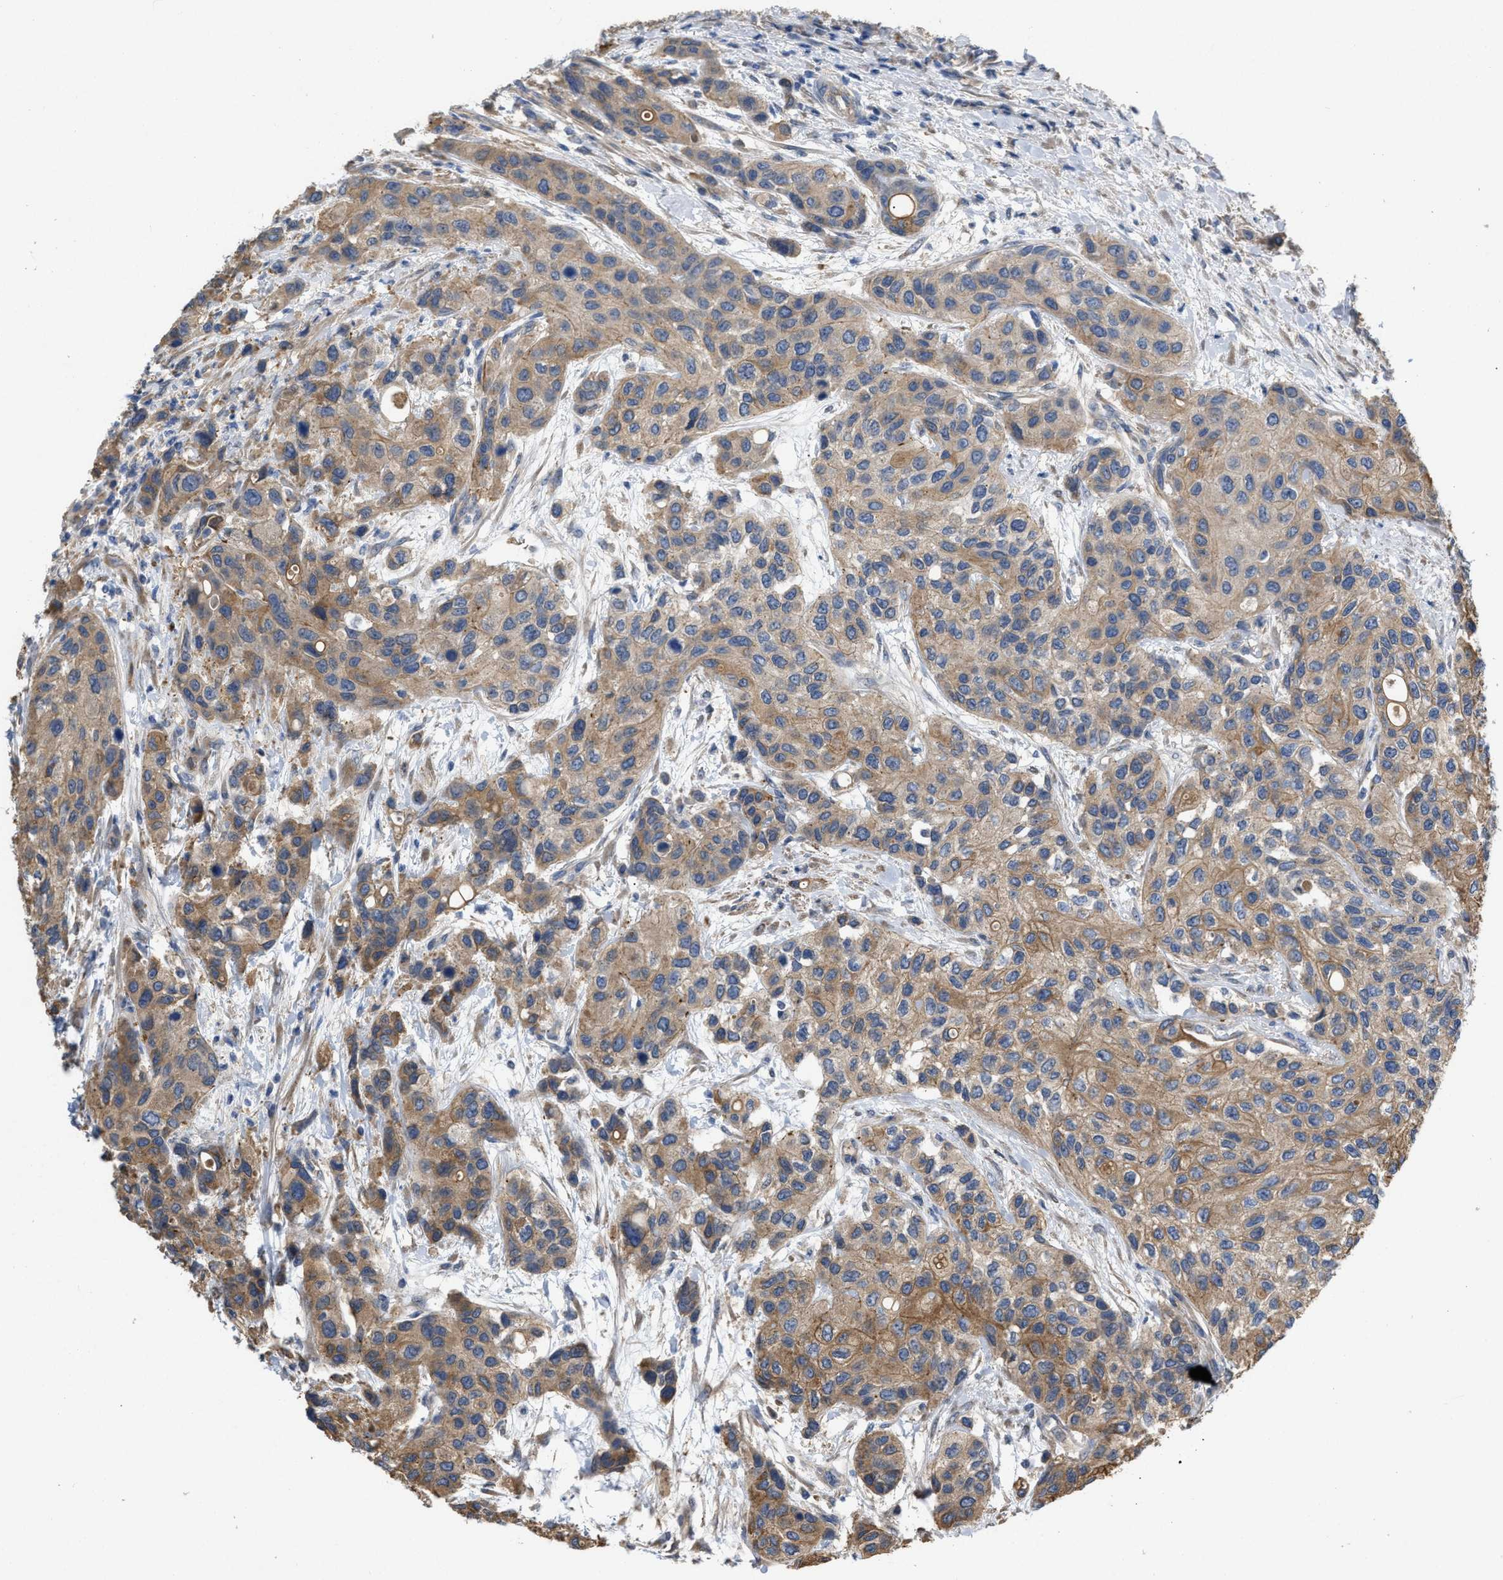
{"staining": {"intensity": "moderate", "quantity": ">75%", "location": "cytoplasmic/membranous"}, "tissue": "urothelial cancer", "cell_type": "Tumor cells", "image_type": "cancer", "snomed": [{"axis": "morphology", "description": "Urothelial carcinoma, High grade"}, {"axis": "topography", "description": "Urinary bladder"}], "caption": "Human high-grade urothelial carcinoma stained with a protein marker reveals moderate staining in tumor cells.", "gene": "SLC4A11", "patient": {"sex": "female", "age": 56}}